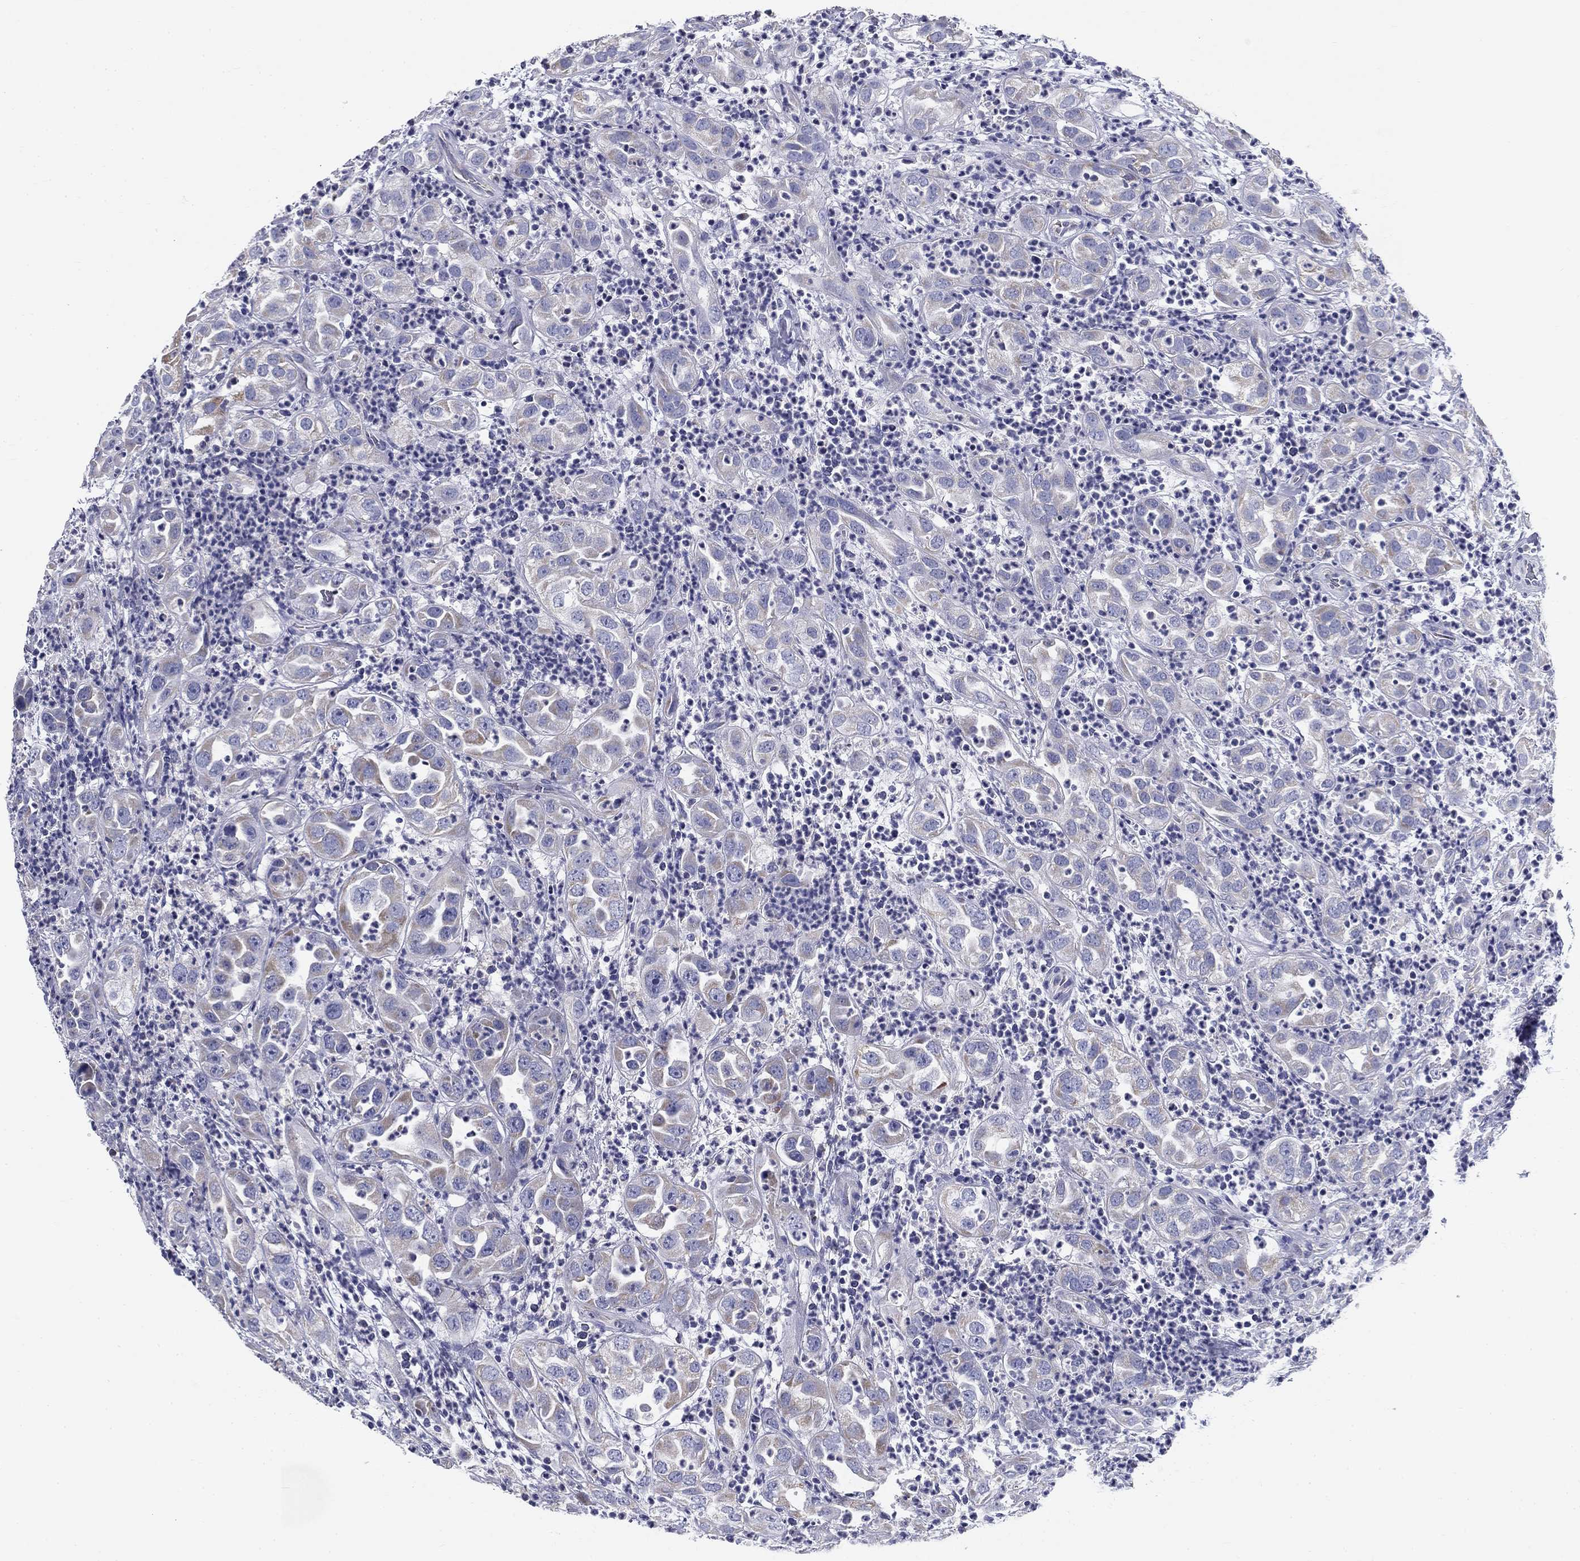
{"staining": {"intensity": "negative", "quantity": "none", "location": "none"}, "tissue": "urothelial cancer", "cell_type": "Tumor cells", "image_type": "cancer", "snomed": [{"axis": "morphology", "description": "Urothelial carcinoma, High grade"}, {"axis": "topography", "description": "Urinary bladder"}], "caption": "The histopathology image shows no significant staining in tumor cells of urothelial carcinoma (high-grade). (IHC, brightfield microscopy, high magnification).", "gene": "UPB1", "patient": {"sex": "female", "age": 41}}